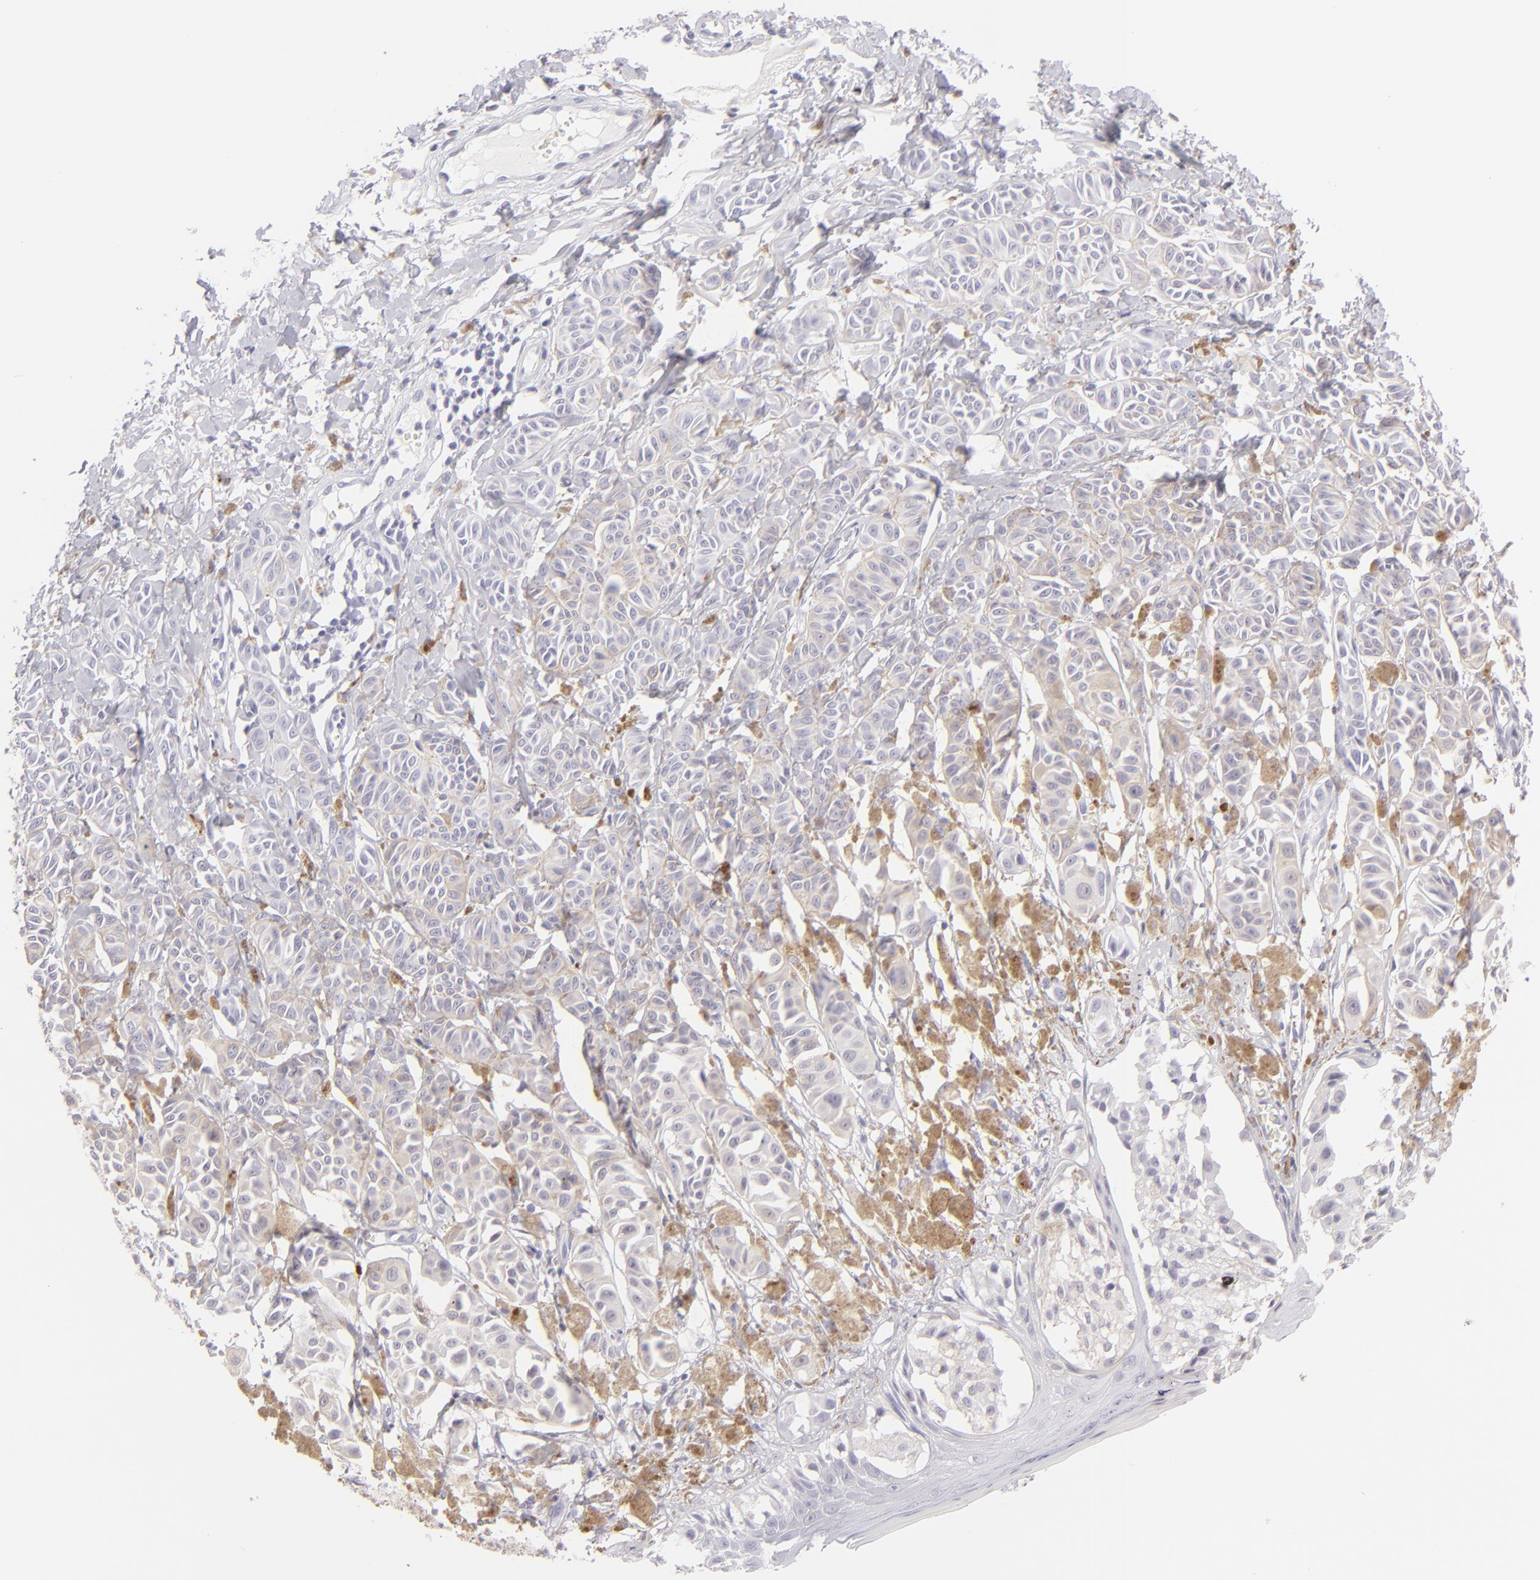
{"staining": {"intensity": "negative", "quantity": "none", "location": "none"}, "tissue": "melanoma", "cell_type": "Tumor cells", "image_type": "cancer", "snomed": [{"axis": "morphology", "description": "Malignant melanoma, NOS"}, {"axis": "topography", "description": "Skin"}], "caption": "Malignant melanoma stained for a protein using immunohistochemistry (IHC) displays no positivity tumor cells.", "gene": "FCER2", "patient": {"sex": "male", "age": 76}}